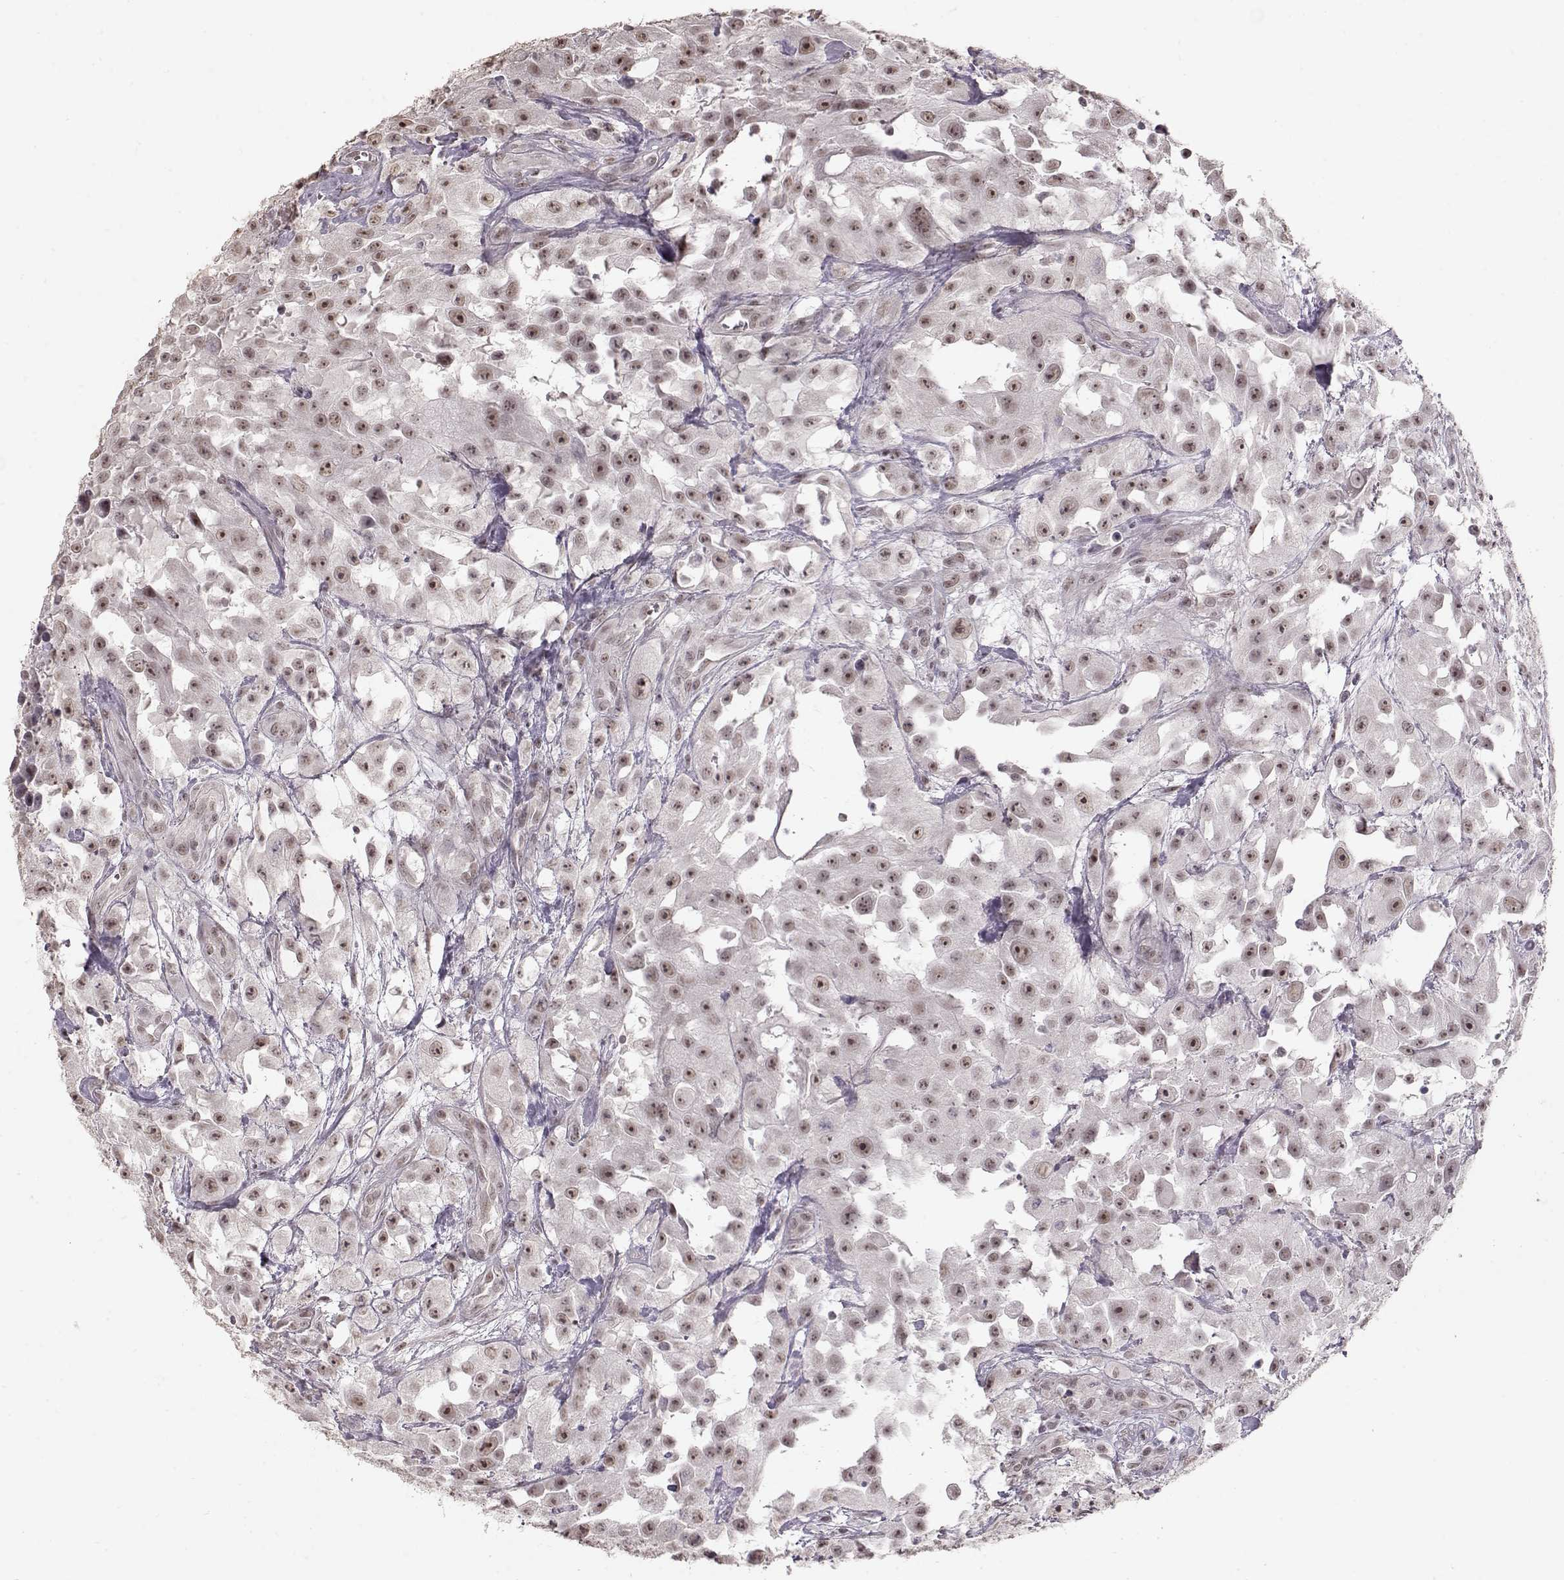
{"staining": {"intensity": "moderate", "quantity": ">75%", "location": "nuclear"}, "tissue": "urothelial cancer", "cell_type": "Tumor cells", "image_type": "cancer", "snomed": [{"axis": "morphology", "description": "Urothelial carcinoma, High grade"}, {"axis": "topography", "description": "Urinary bladder"}], "caption": "An immunohistochemistry micrograph of neoplastic tissue is shown. Protein staining in brown shows moderate nuclear positivity in urothelial cancer within tumor cells. Using DAB (brown) and hematoxylin (blue) stains, captured at high magnification using brightfield microscopy.", "gene": "PCP4", "patient": {"sex": "male", "age": 79}}